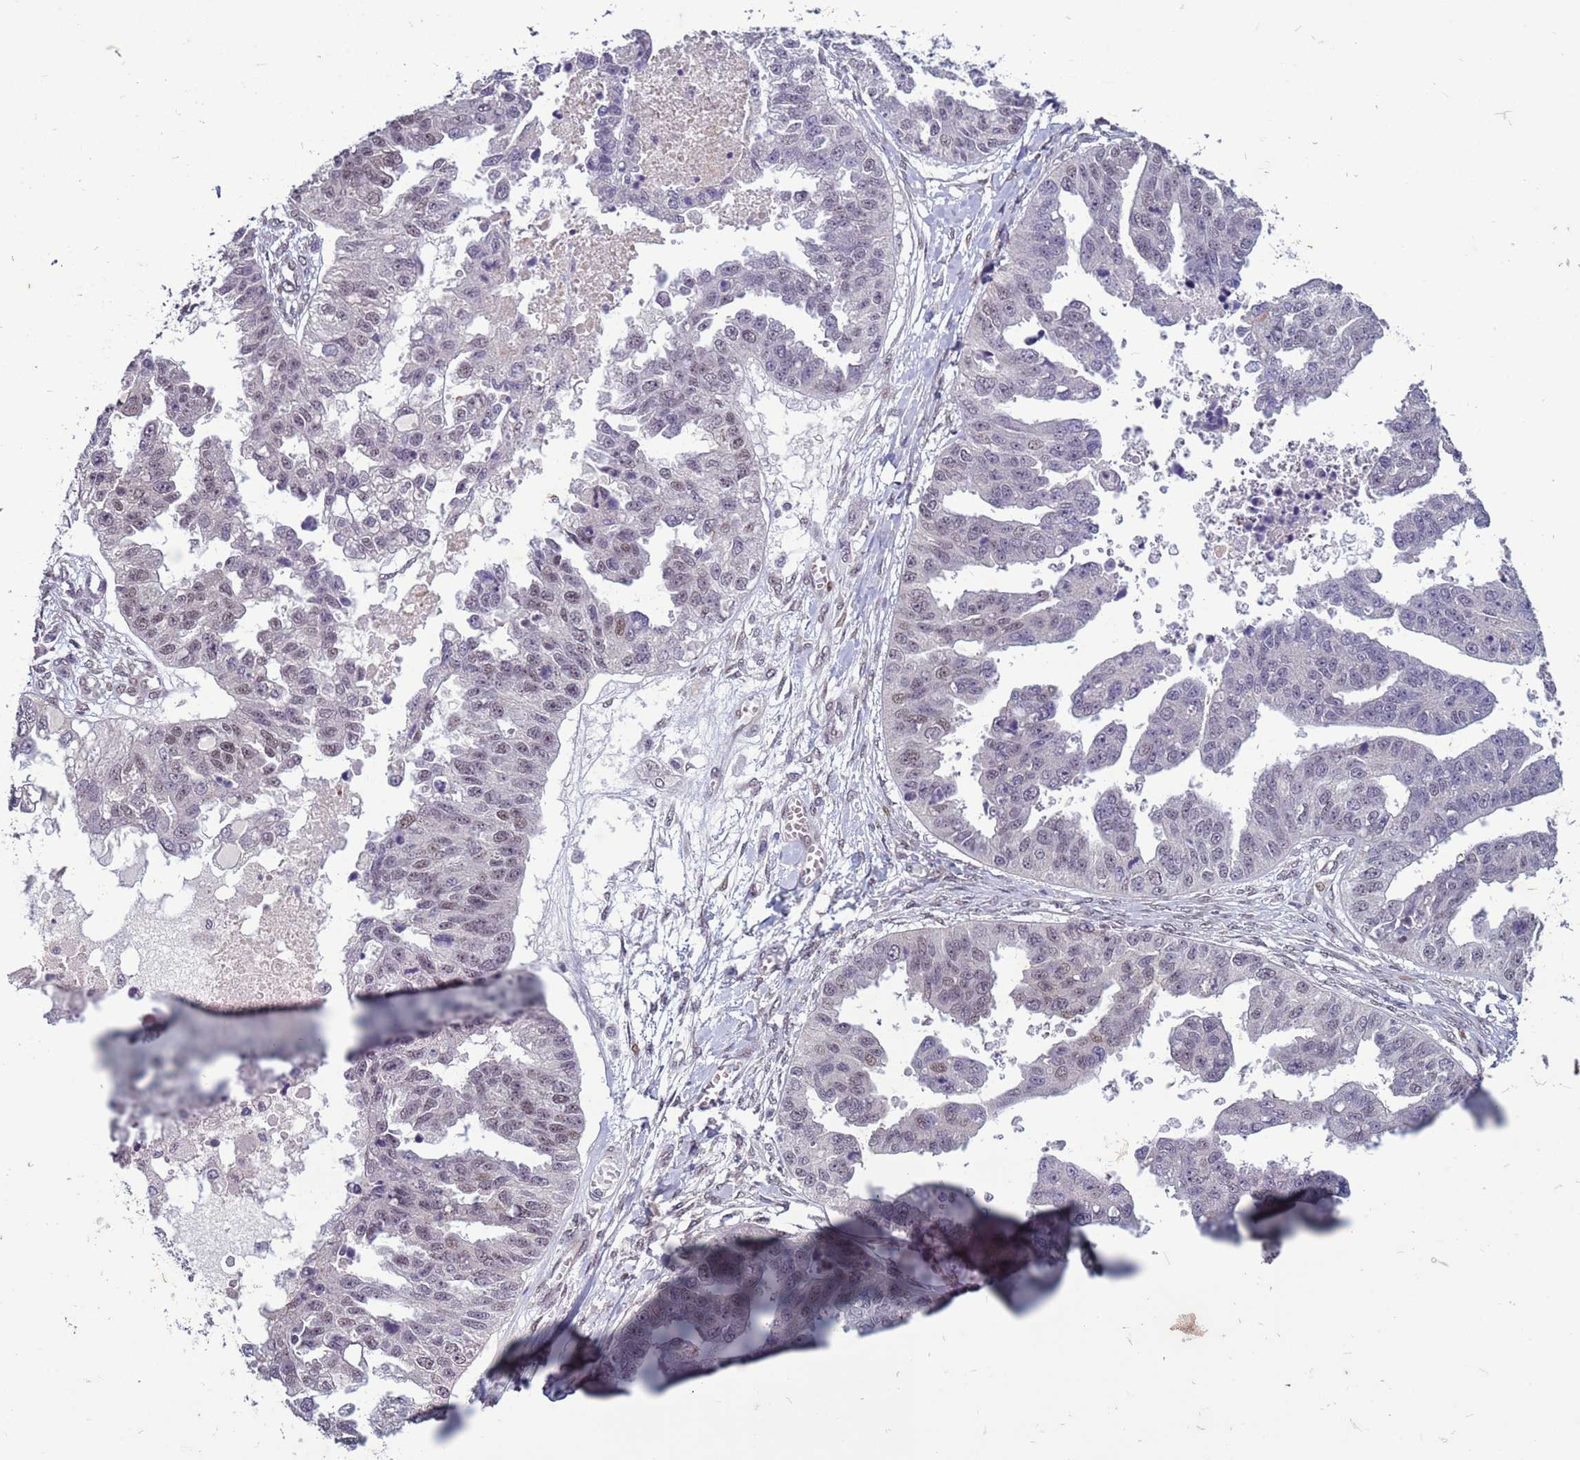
{"staining": {"intensity": "weak", "quantity": "<25%", "location": "nuclear"}, "tissue": "ovarian cancer", "cell_type": "Tumor cells", "image_type": "cancer", "snomed": [{"axis": "morphology", "description": "Cystadenocarcinoma, serous, NOS"}, {"axis": "topography", "description": "Ovary"}], "caption": "This is a image of immunohistochemistry (IHC) staining of serous cystadenocarcinoma (ovarian), which shows no staining in tumor cells.", "gene": "SHC3", "patient": {"sex": "female", "age": 58}}